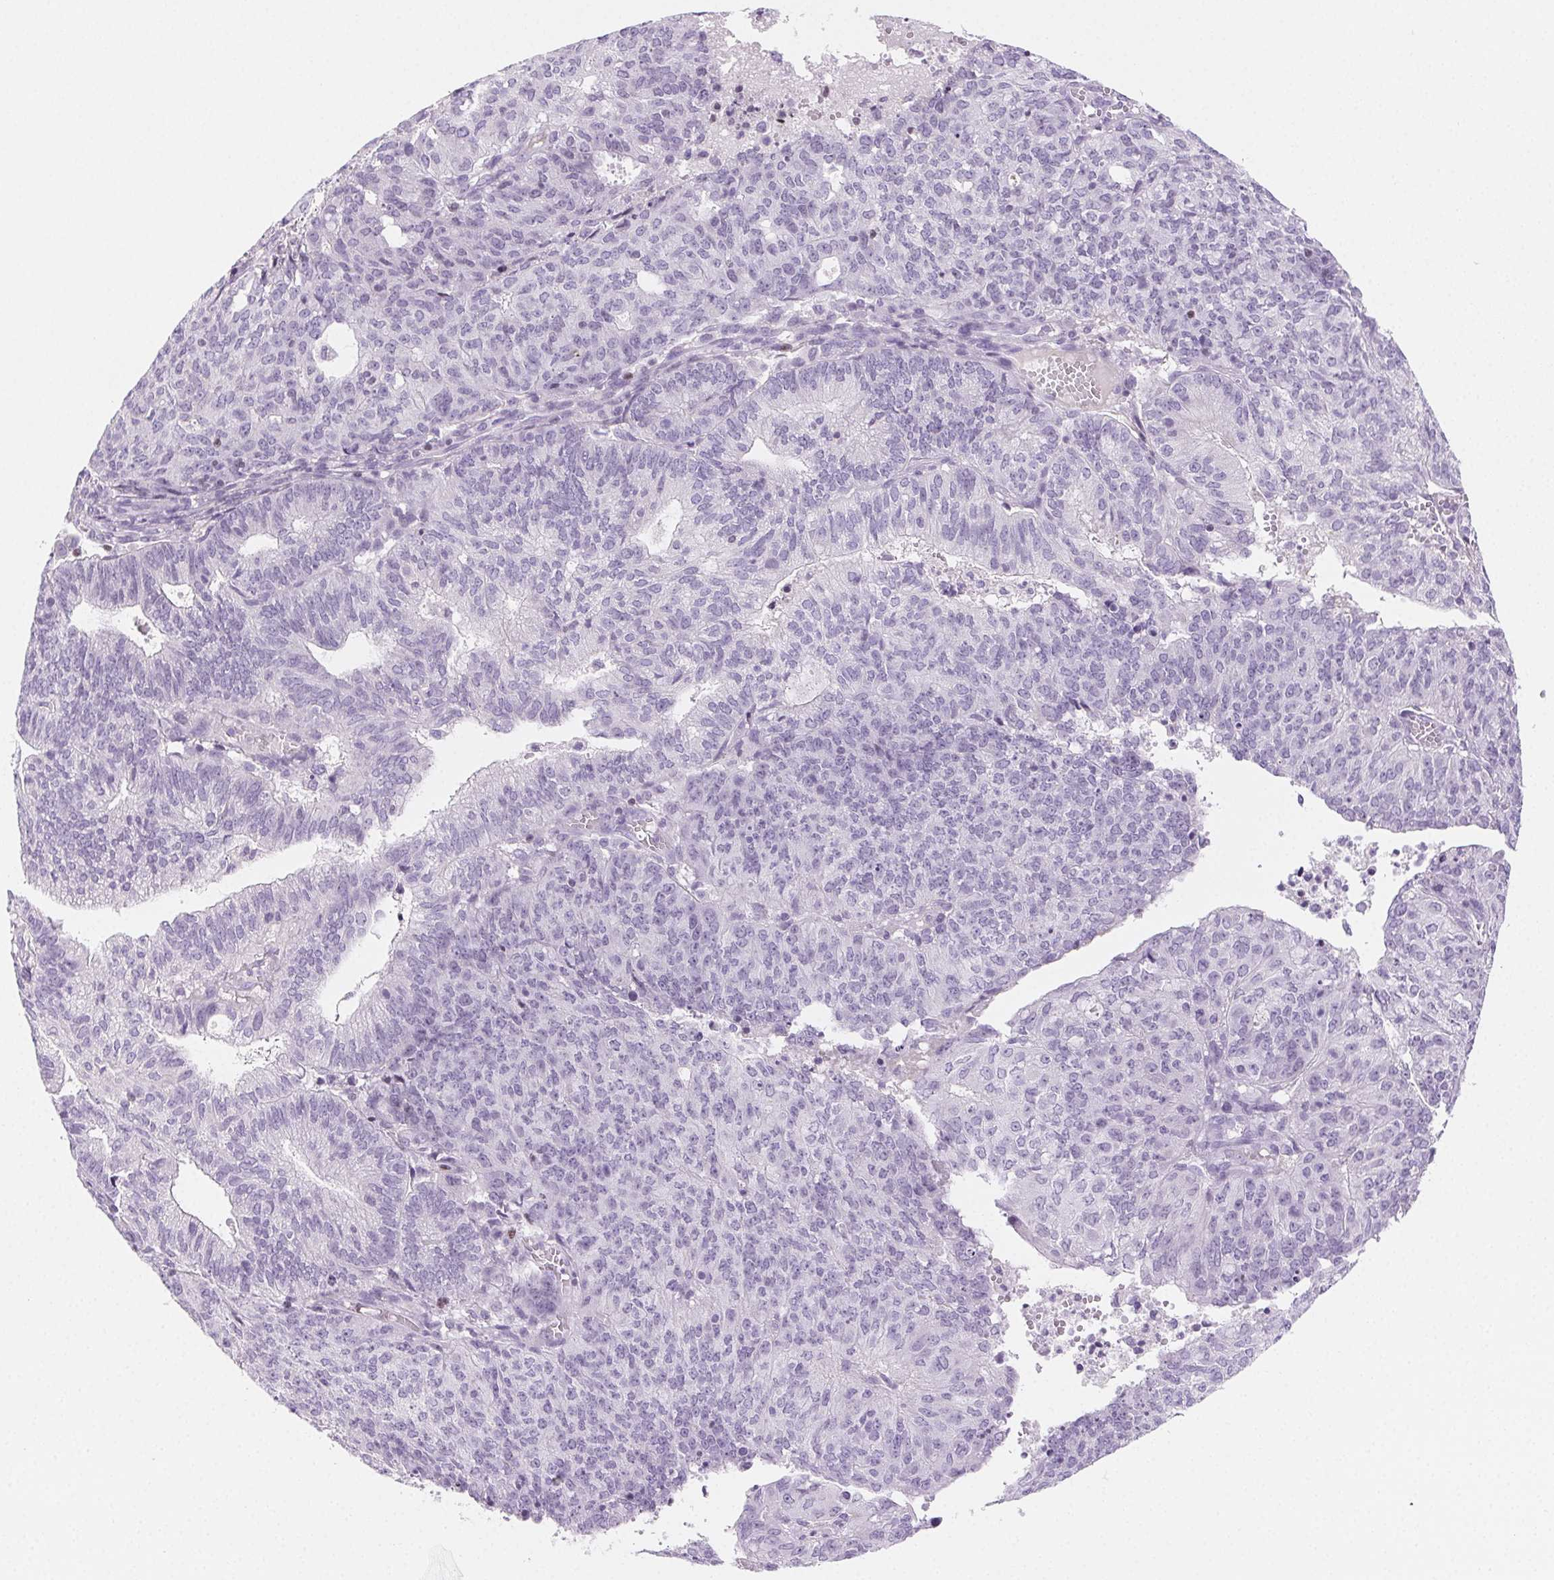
{"staining": {"intensity": "negative", "quantity": "none", "location": "none"}, "tissue": "endometrial cancer", "cell_type": "Tumor cells", "image_type": "cancer", "snomed": [{"axis": "morphology", "description": "Adenocarcinoma, NOS"}, {"axis": "topography", "description": "Endometrium"}], "caption": "IHC micrograph of neoplastic tissue: human endometrial cancer (adenocarcinoma) stained with DAB reveals no significant protein positivity in tumor cells. (DAB (3,3'-diaminobenzidine) immunohistochemistry (IHC) with hematoxylin counter stain).", "gene": "BEND2", "patient": {"sex": "female", "age": 82}}